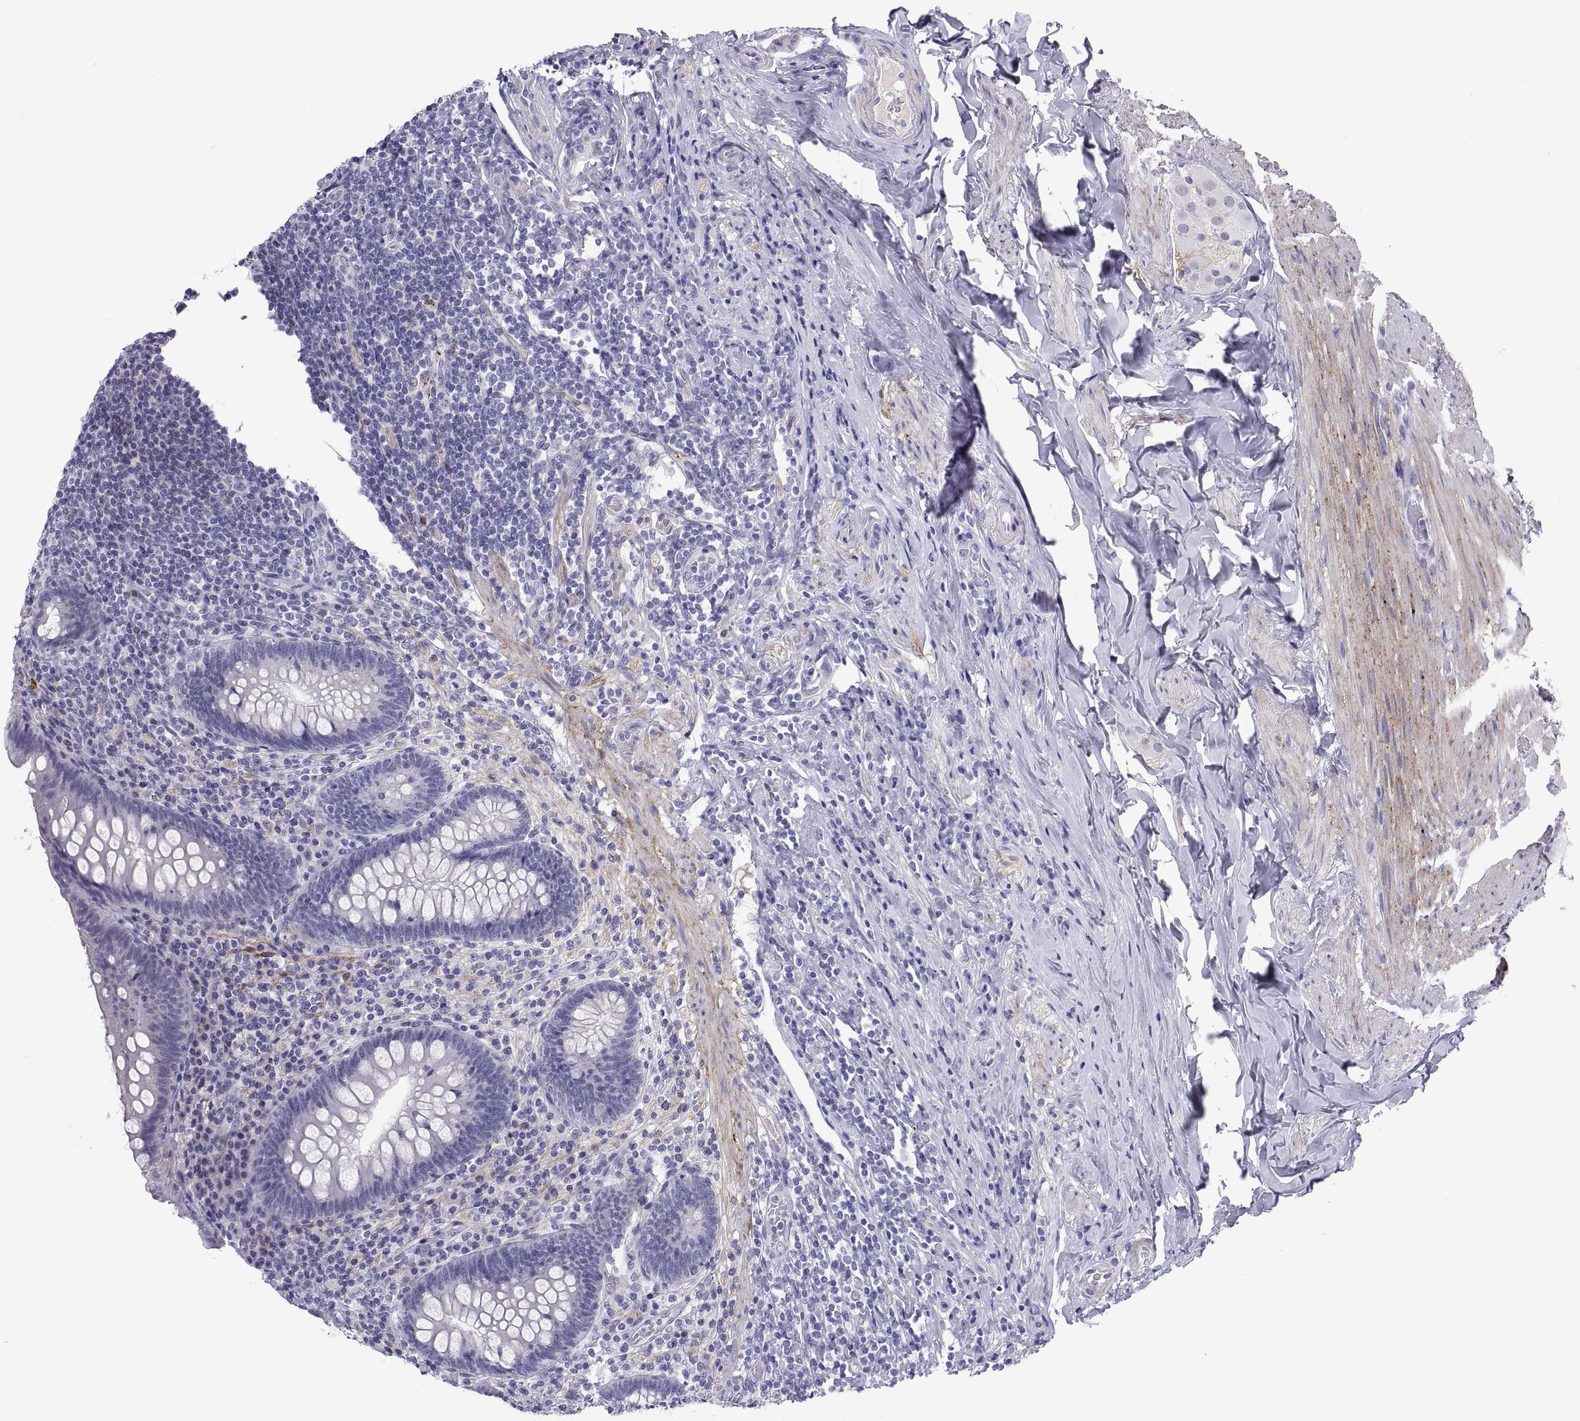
{"staining": {"intensity": "negative", "quantity": "none", "location": "none"}, "tissue": "appendix", "cell_type": "Glandular cells", "image_type": "normal", "snomed": [{"axis": "morphology", "description": "Normal tissue, NOS"}, {"axis": "topography", "description": "Appendix"}], "caption": "Appendix stained for a protein using immunohistochemistry (IHC) displays no expression glandular cells.", "gene": "CHCT1", "patient": {"sex": "male", "age": 47}}